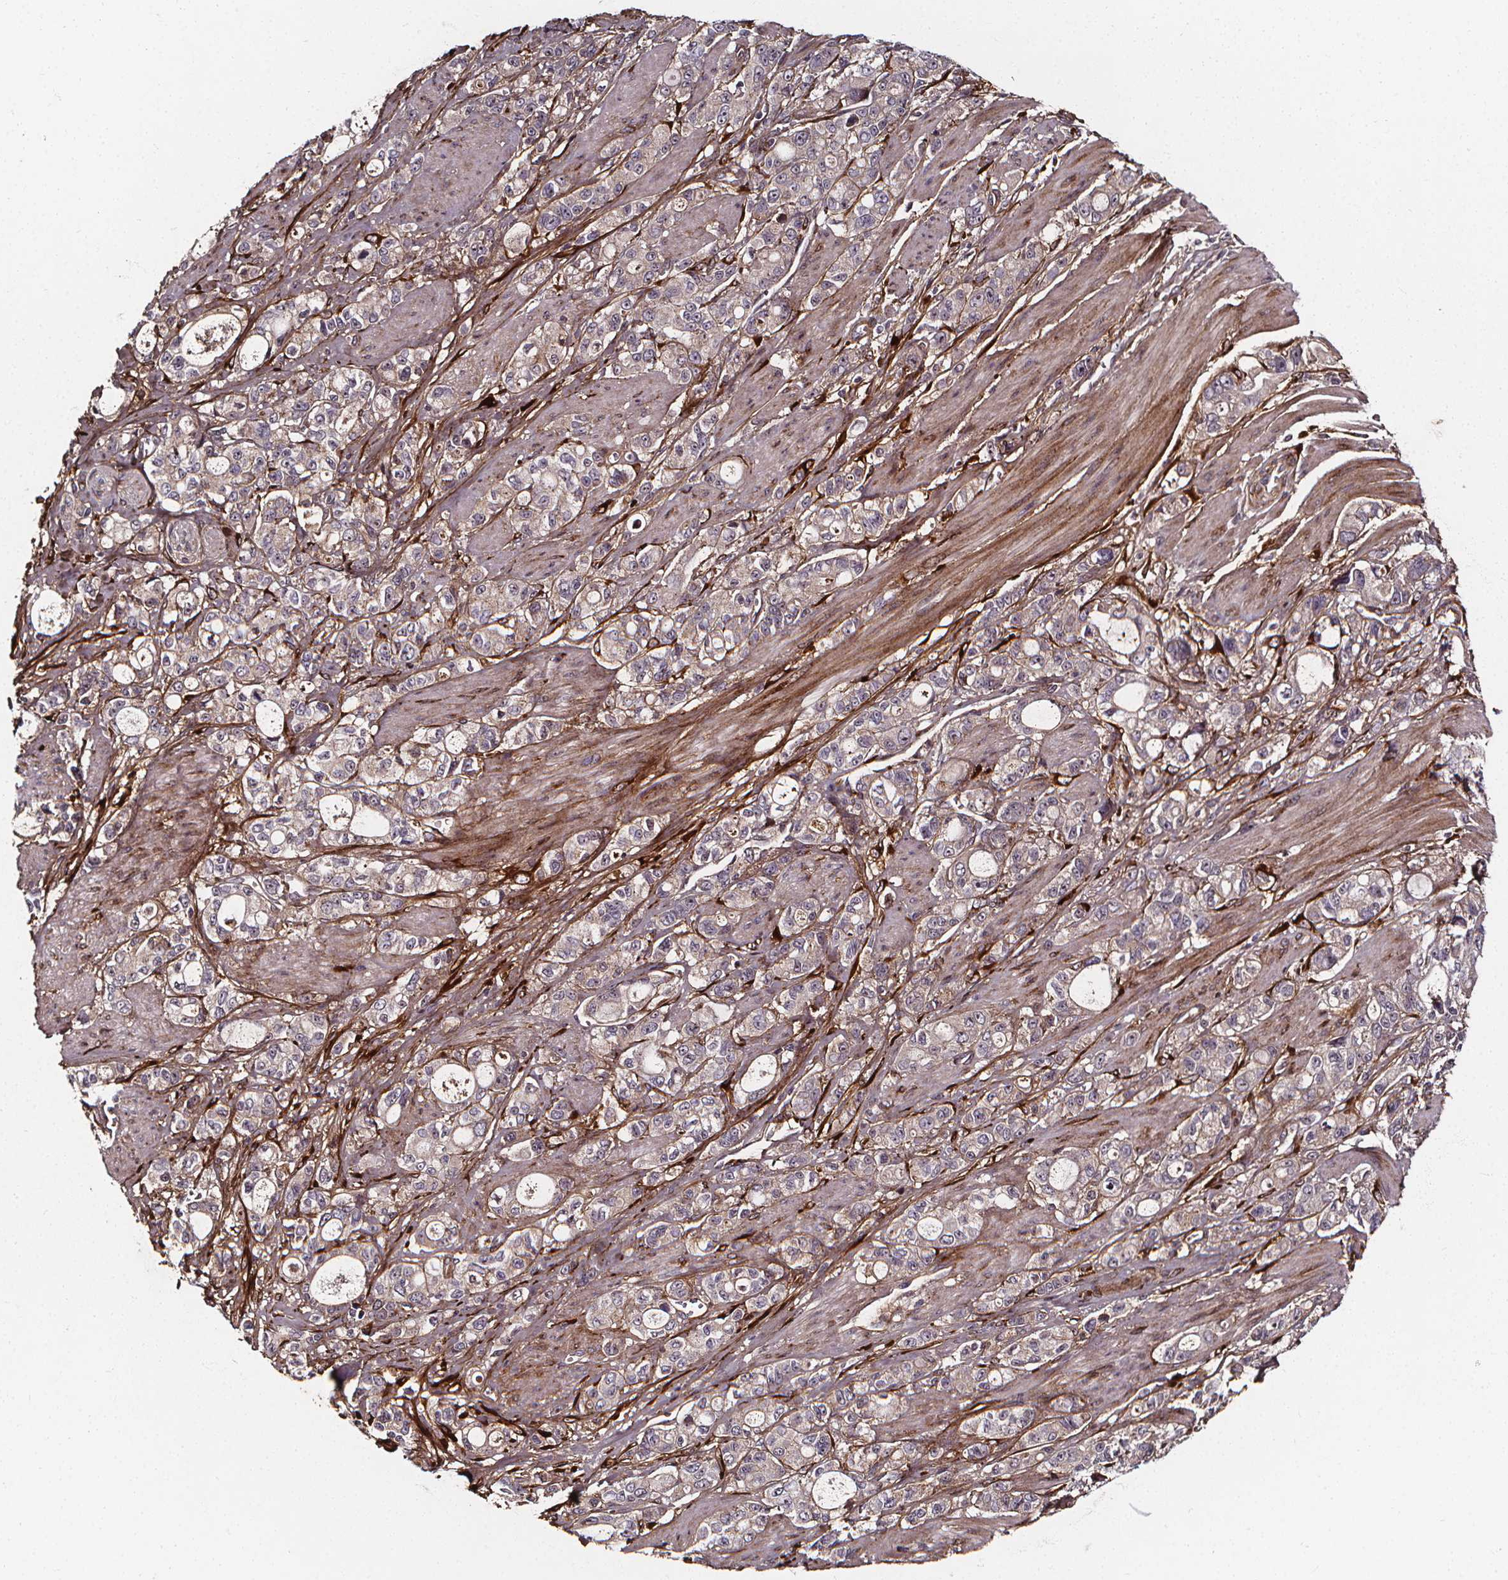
{"staining": {"intensity": "weak", "quantity": "<25%", "location": "cytoplasmic/membranous"}, "tissue": "stomach cancer", "cell_type": "Tumor cells", "image_type": "cancer", "snomed": [{"axis": "morphology", "description": "Adenocarcinoma, NOS"}, {"axis": "topography", "description": "Stomach"}], "caption": "Protein analysis of adenocarcinoma (stomach) exhibits no significant positivity in tumor cells.", "gene": "AEBP1", "patient": {"sex": "male", "age": 63}}